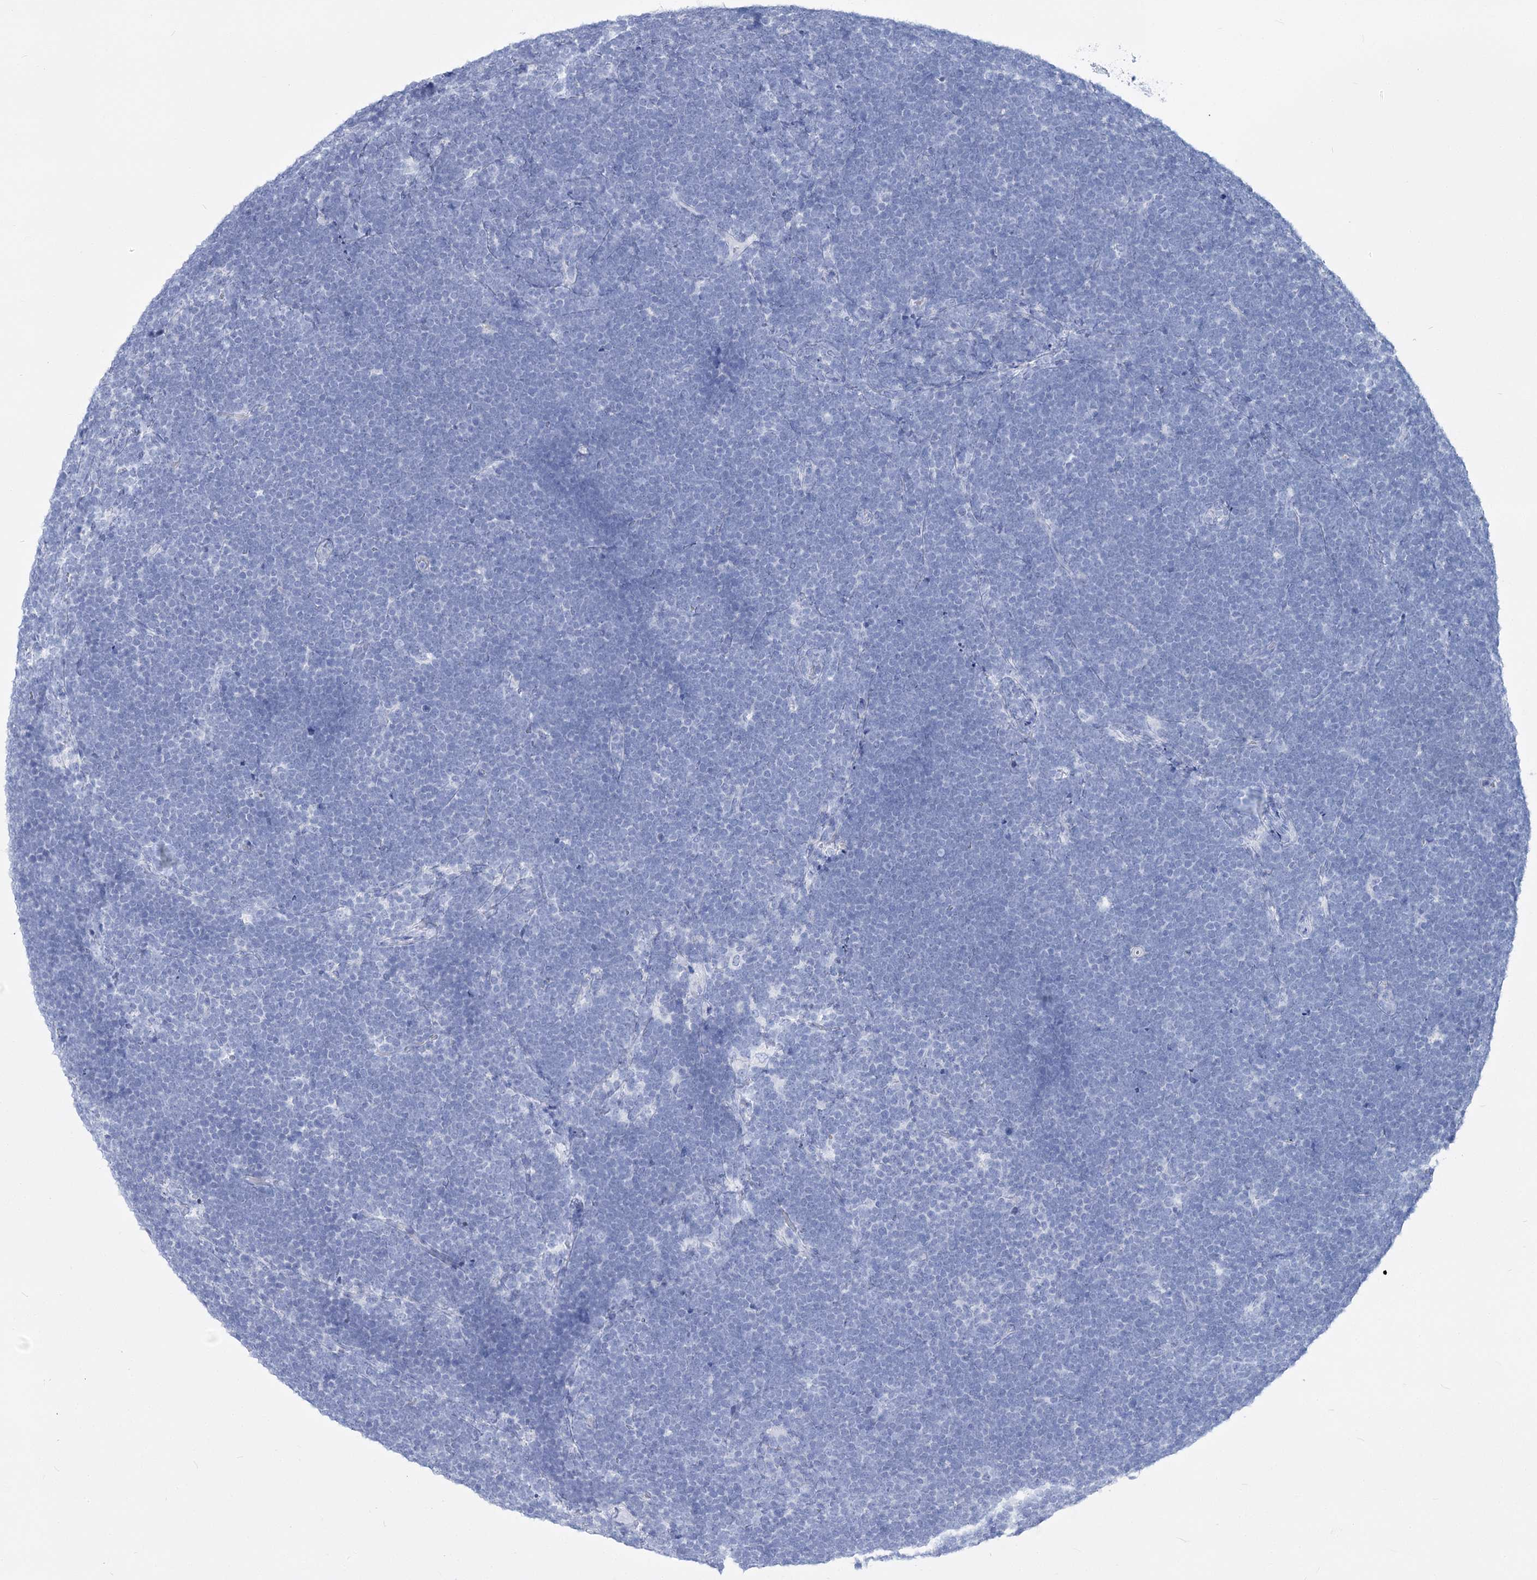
{"staining": {"intensity": "negative", "quantity": "none", "location": "none"}, "tissue": "lymphoma", "cell_type": "Tumor cells", "image_type": "cancer", "snomed": [{"axis": "morphology", "description": "Malignant lymphoma, non-Hodgkin's type, High grade"}, {"axis": "topography", "description": "Lymph node"}], "caption": "DAB immunohistochemical staining of malignant lymphoma, non-Hodgkin's type (high-grade) exhibits no significant positivity in tumor cells.", "gene": "PCDHA1", "patient": {"sex": "male", "age": 13}}